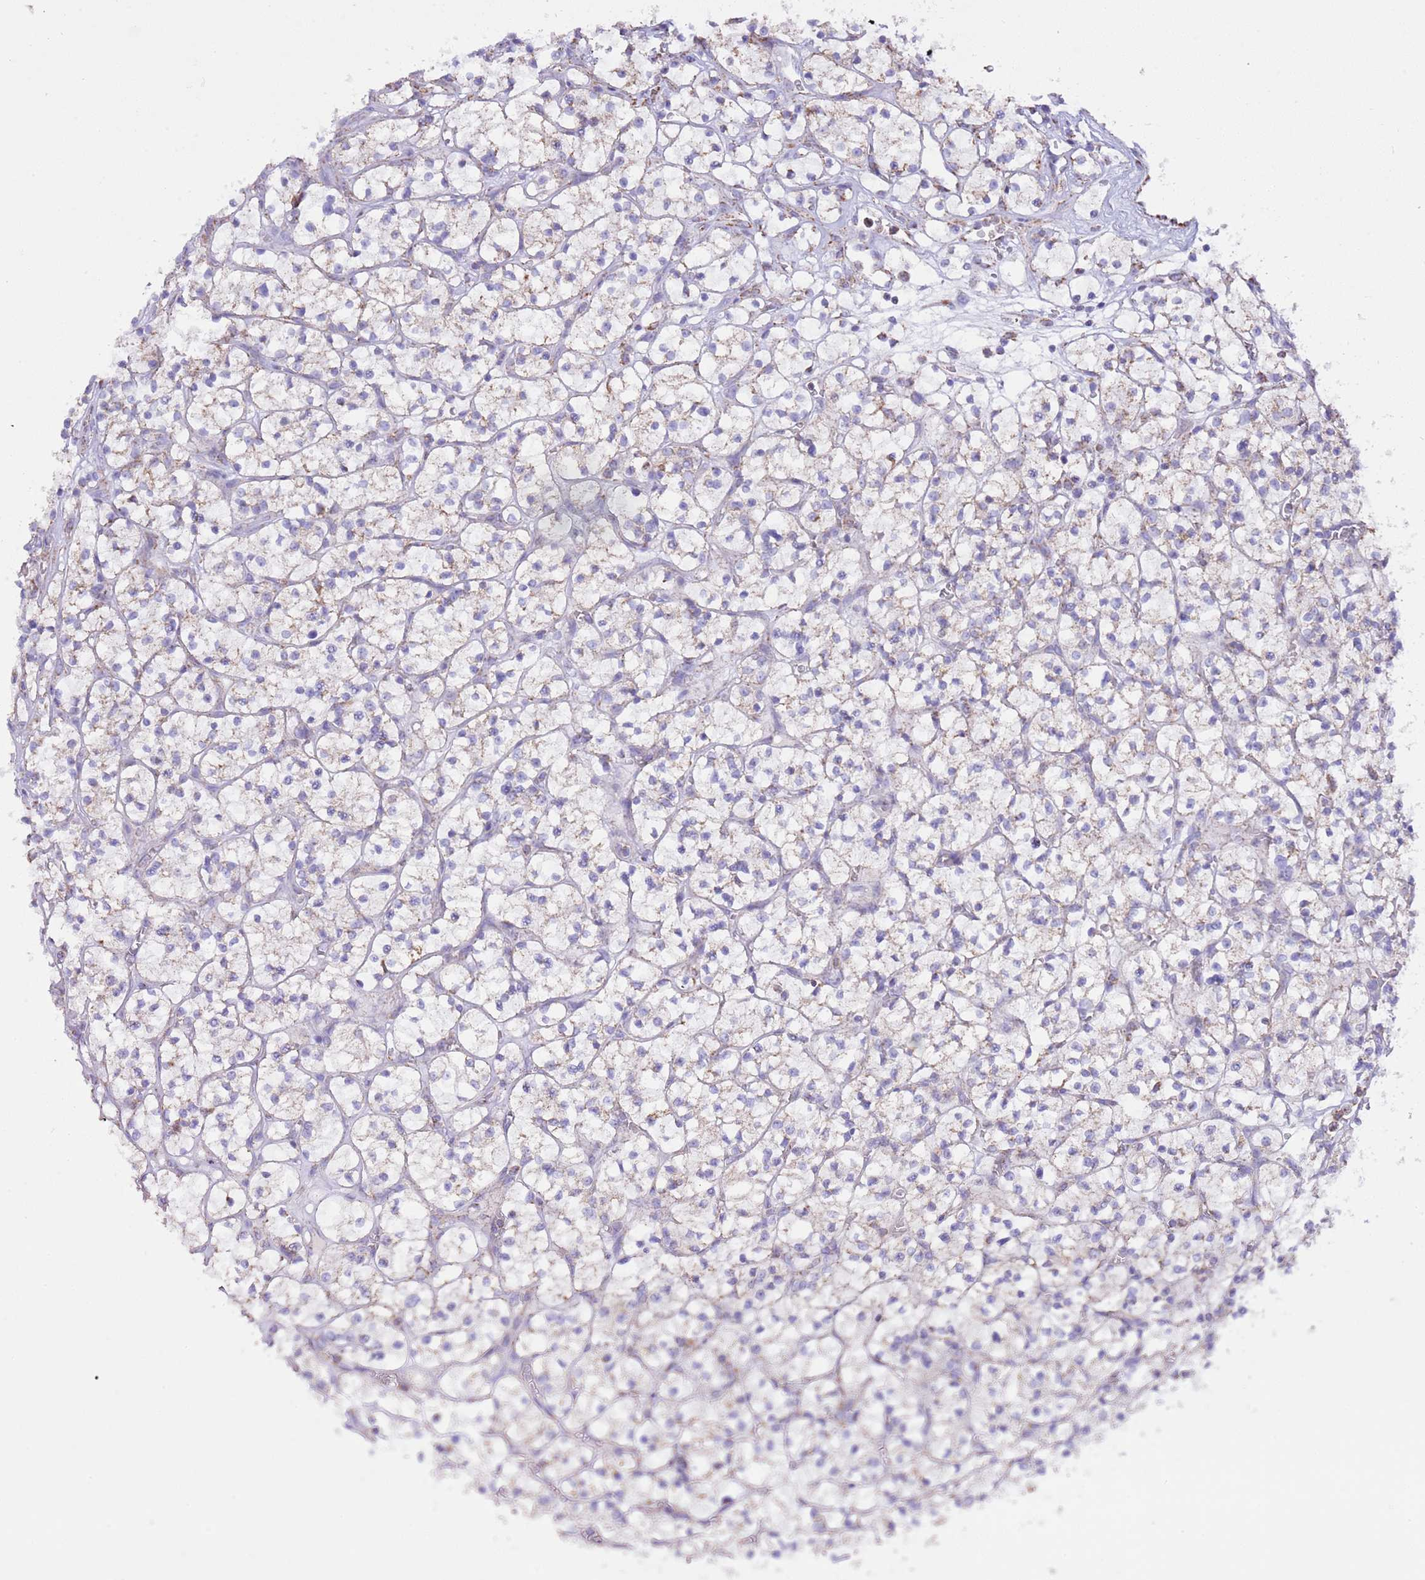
{"staining": {"intensity": "weak", "quantity": "<25%", "location": "cytoplasmic/membranous"}, "tissue": "renal cancer", "cell_type": "Tumor cells", "image_type": "cancer", "snomed": [{"axis": "morphology", "description": "Adenocarcinoma, NOS"}, {"axis": "topography", "description": "Kidney"}], "caption": "High power microscopy micrograph of an immunohistochemistry (IHC) image of renal cancer, revealing no significant expression in tumor cells. (DAB (3,3'-diaminobenzidine) IHC visualized using brightfield microscopy, high magnification).", "gene": "TEKTIP1", "patient": {"sex": "female", "age": 64}}